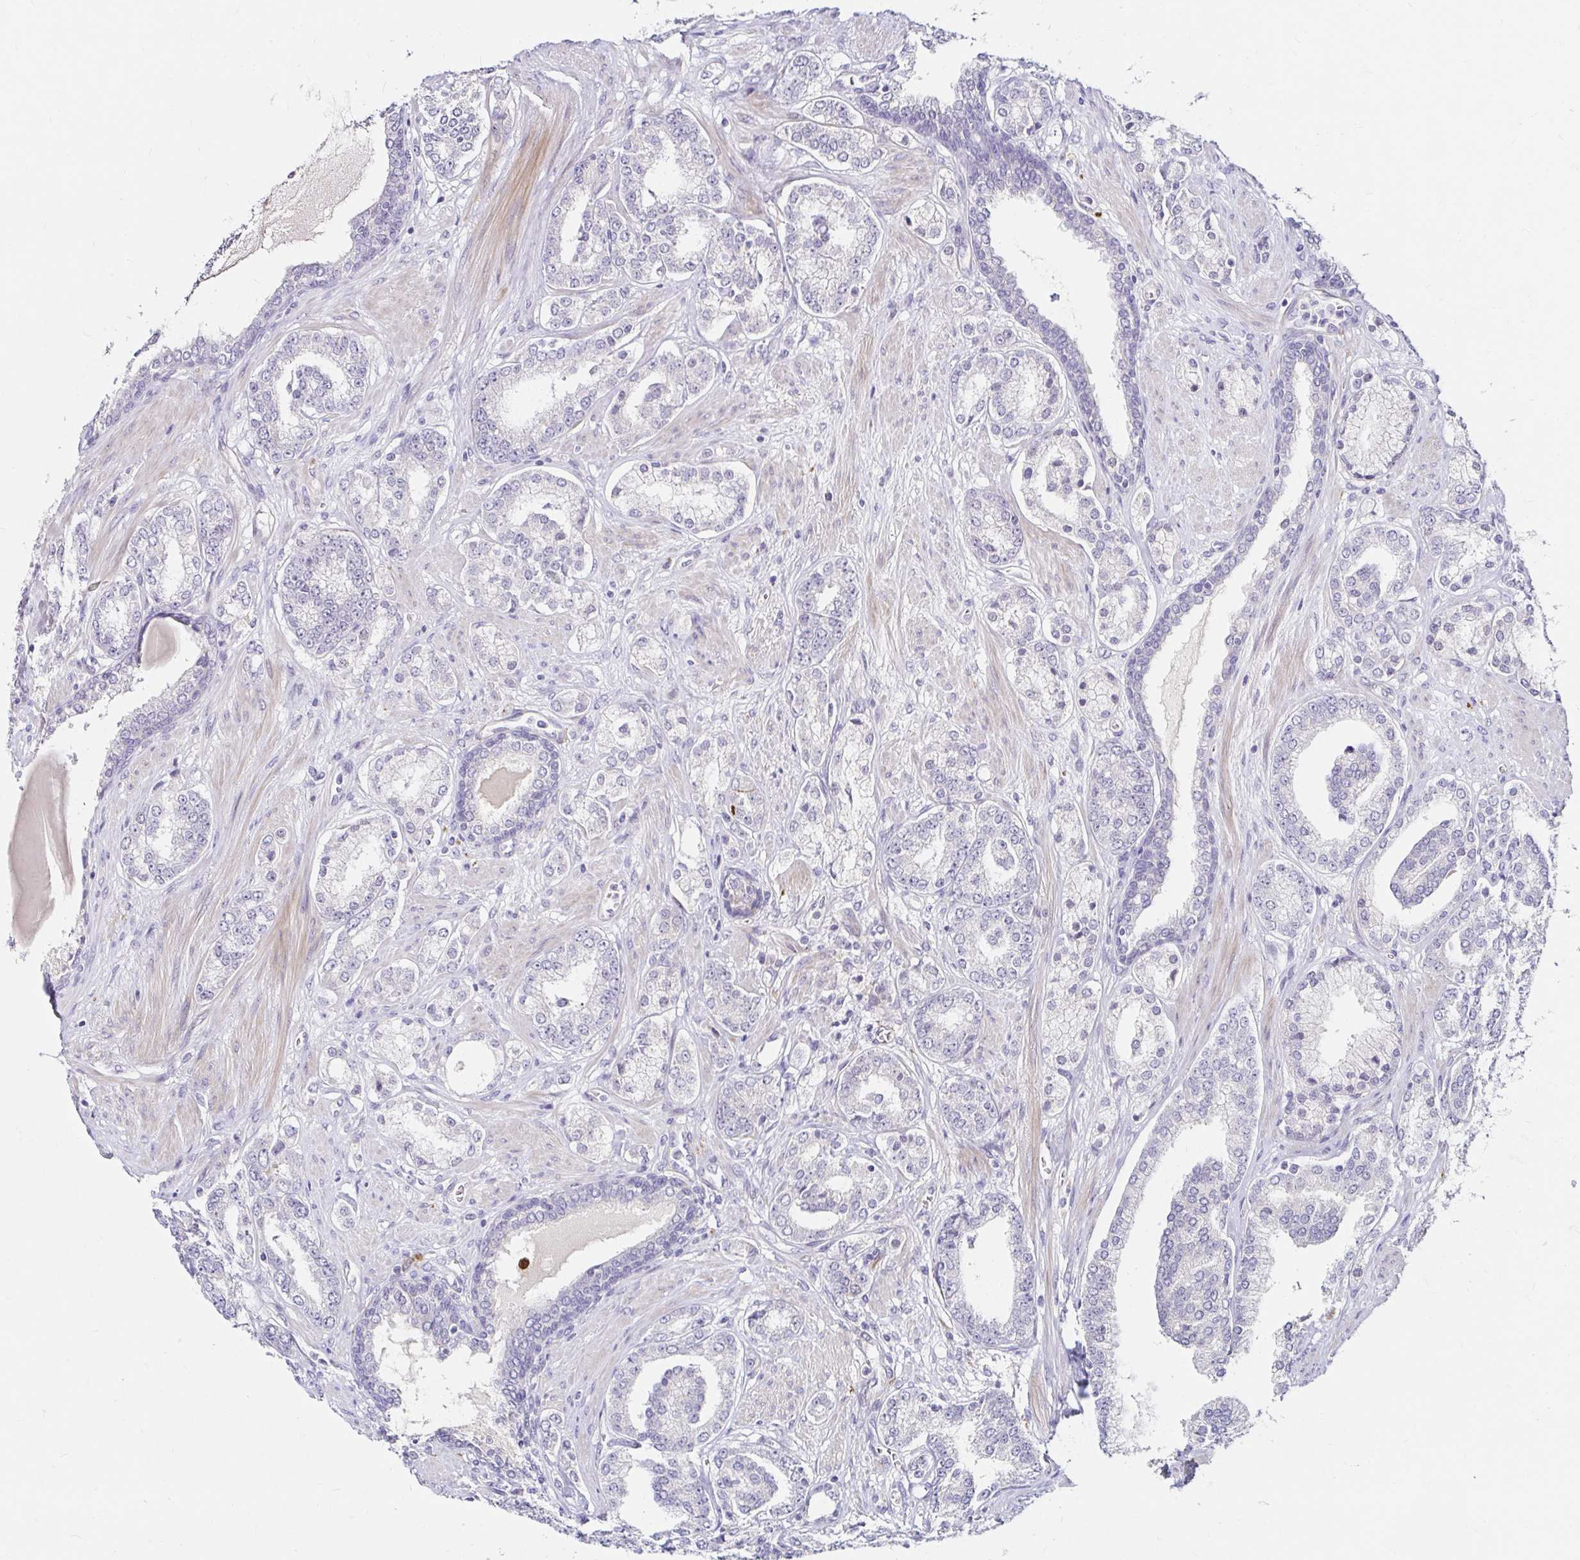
{"staining": {"intensity": "negative", "quantity": "none", "location": "none"}, "tissue": "prostate cancer", "cell_type": "Tumor cells", "image_type": "cancer", "snomed": [{"axis": "morphology", "description": "Adenocarcinoma, High grade"}, {"axis": "topography", "description": "Prostate"}], "caption": "Tumor cells show no significant protein positivity in prostate cancer.", "gene": "GUCY1A1", "patient": {"sex": "male", "age": 62}}